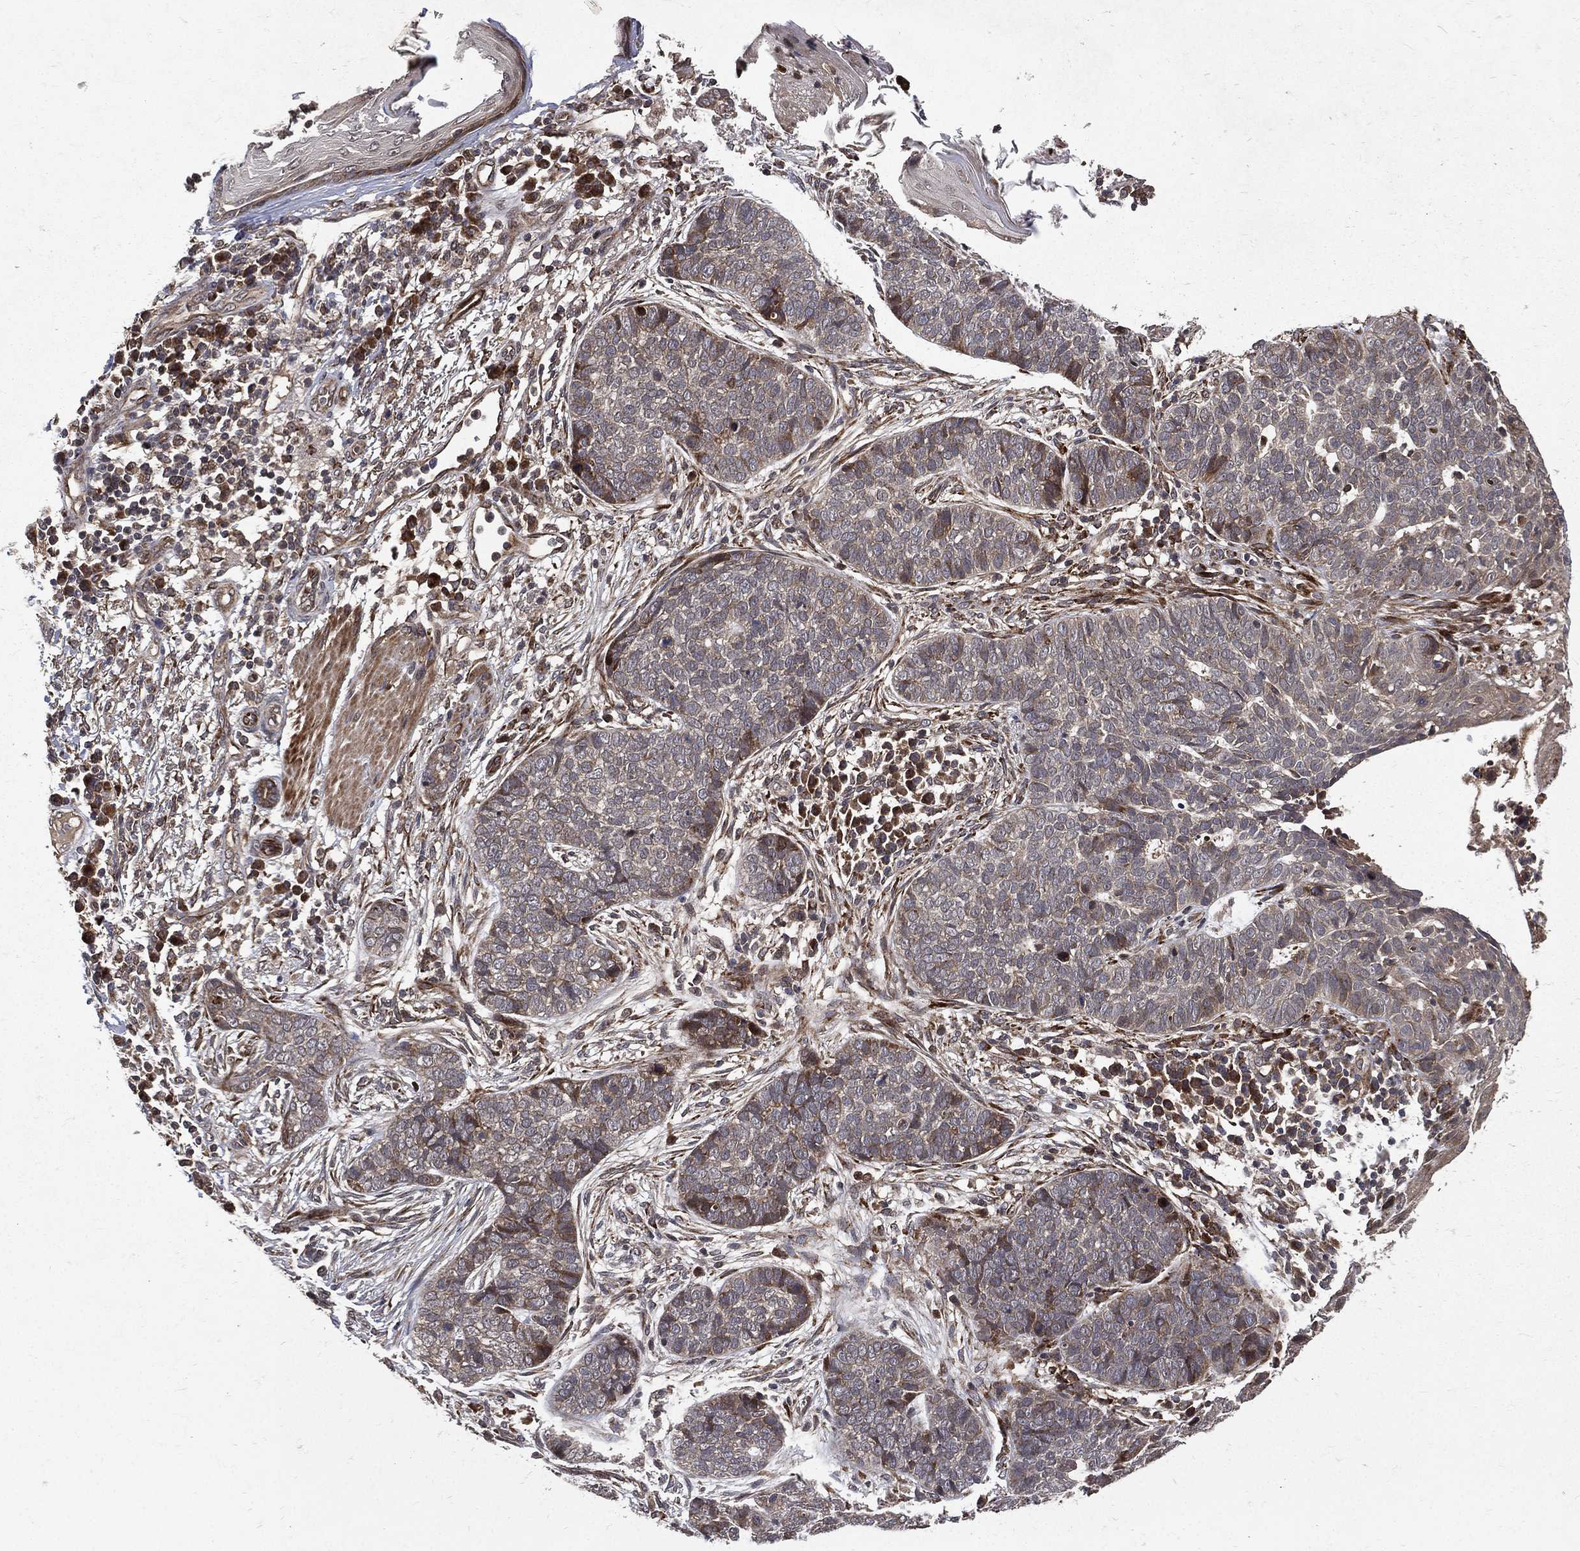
{"staining": {"intensity": "moderate", "quantity": "<25%", "location": "cytoplasmic/membranous"}, "tissue": "skin cancer", "cell_type": "Tumor cells", "image_type": "cancer", "snomed": [{"axis": "morphology", "description": "Squamous cell carcinoma, NOS"}, {"axis": "topography", "description": "Skin"}], "caption": "The micrograph exhibits a brown stain indicating the presence of a protein in the cytoplasmic/membranous of tumor cells in squamous cell carcinoma (skin).", "gene": "RAB11FIP4", "patient": {"sex": "male", "age": 88}}